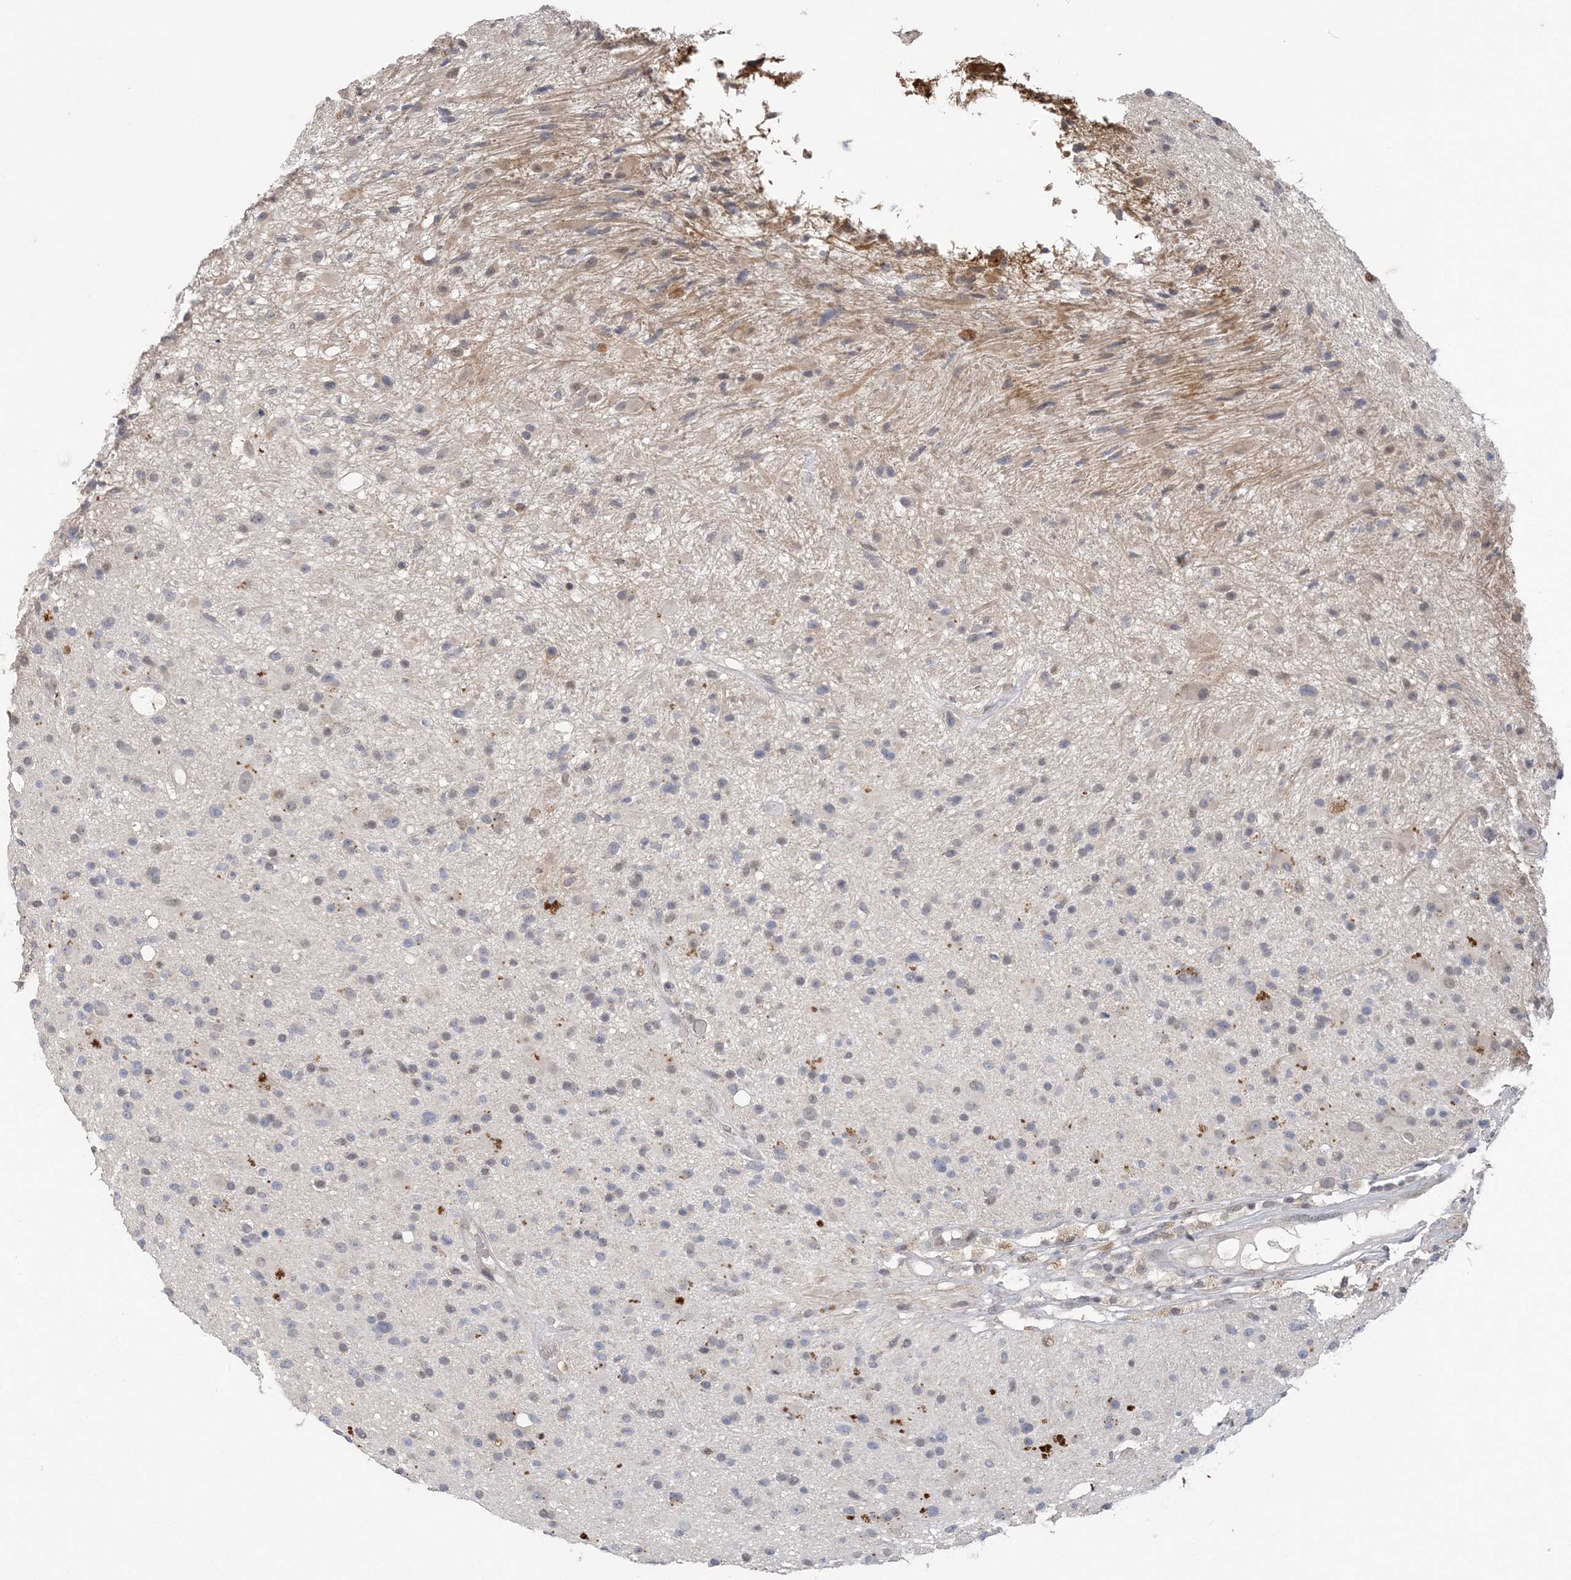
{"staining": {"intensity": "negative", "quantity": "none", "location": "none"}, "tissue": "glioma", "cell_type": "Tumor cells", "image_type": "cancer", "snomed": [{"axis": "morphology", "description": "Glioma, malignant, High grade"}, {"axis": "topography", "description": "Brain"}], "caption": "Immunohistochemistry (IHC) histopathology image of human glioma stained for a protein (brown), which displays no staining in tumor cells. The staining was performed using DAB (3,3'-diaminobenzidine) to visualize the protein expression in brown, while the nuclei were stained in blue with hematoxylin (Magnification: 20x).", "gene": "ZBTB7A", "patient": {"sex": "male", "age": 33}}